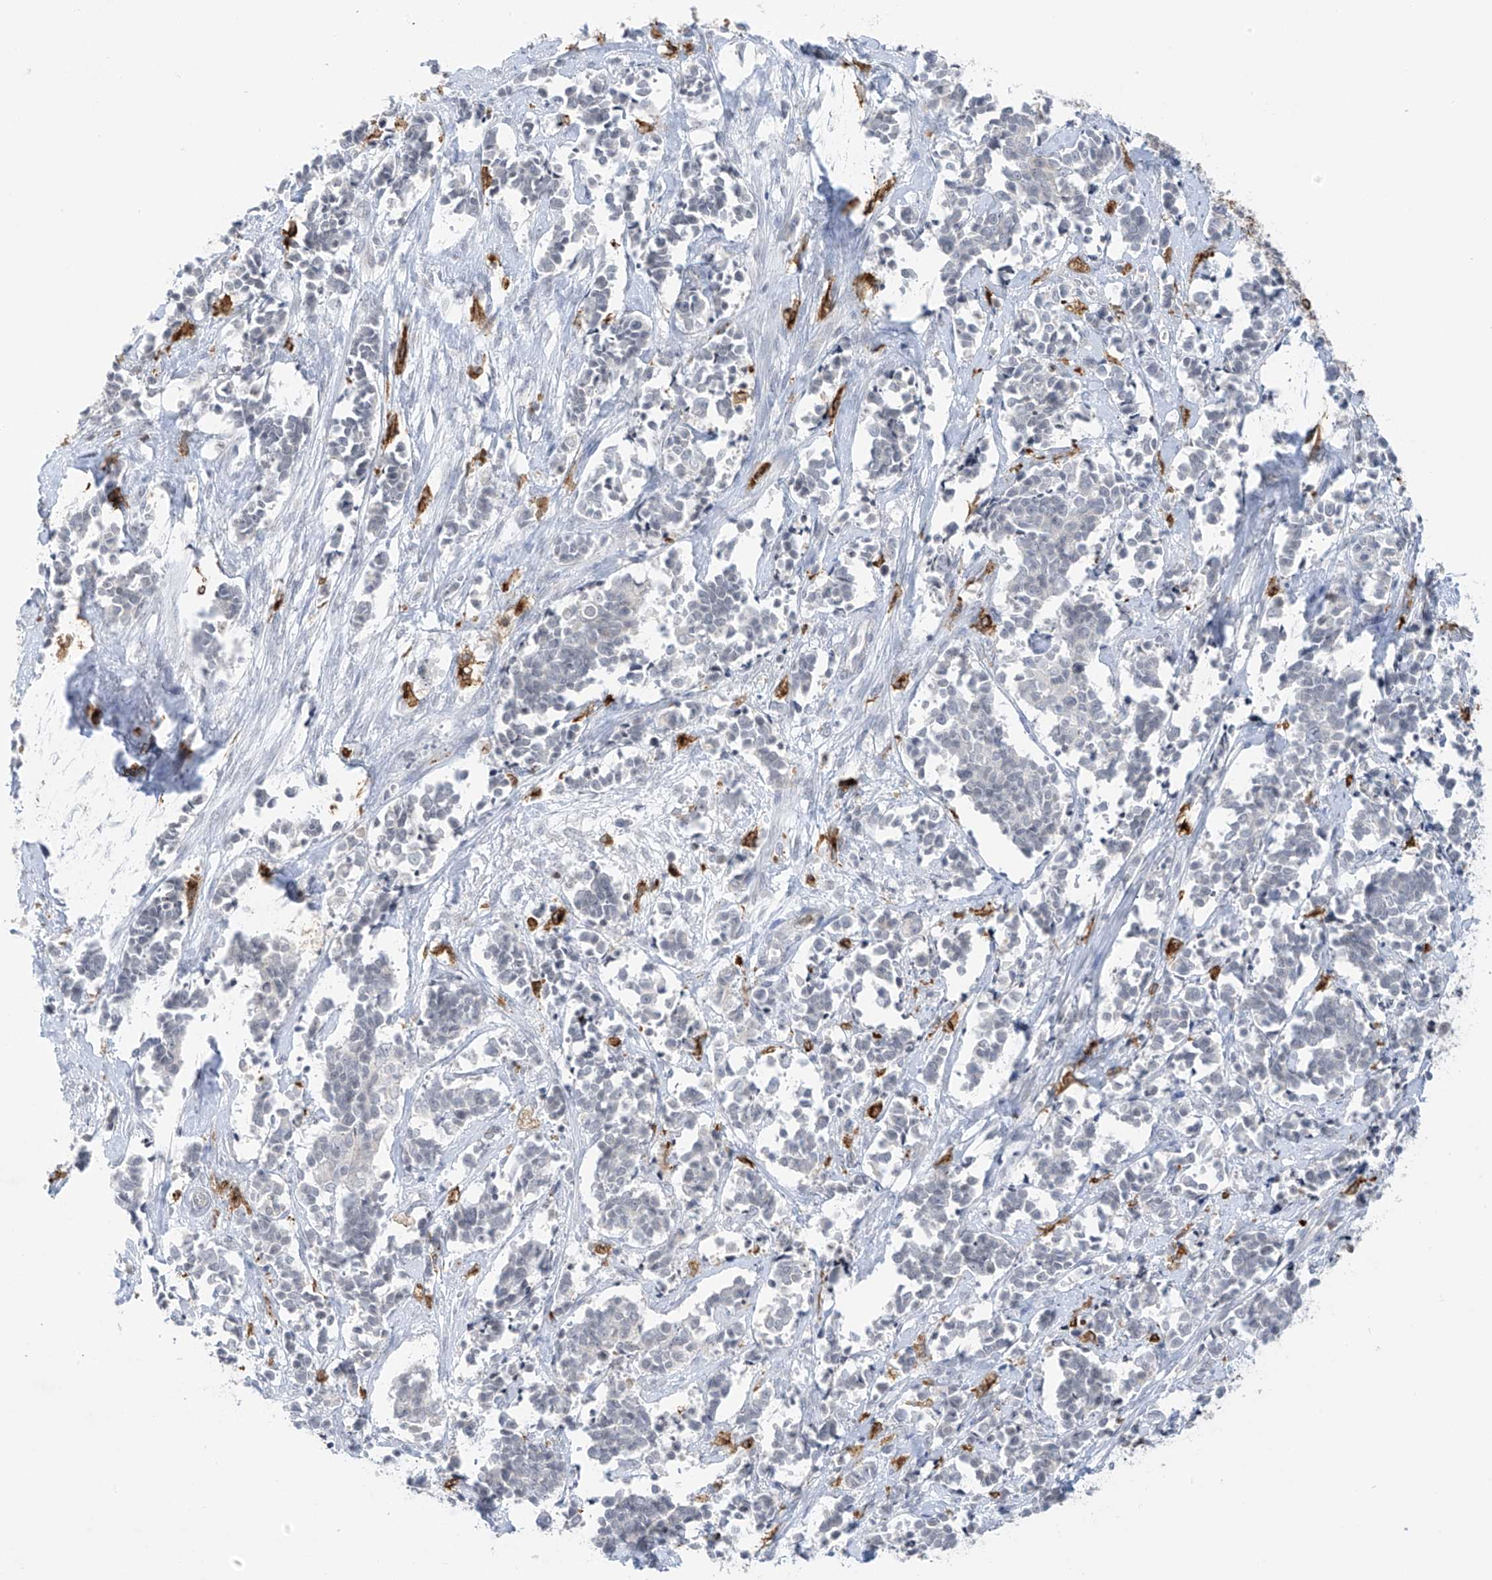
{"staining": {"intensity": "negative", "quantity": "none", "location": "none"}, "tissue": "cervical cancer", "cell_type": "Tumor cells", "image_type": "cancer", "snomed": [{"axis": "morphology", "description": "Squamous cell carcinoma, NOS"}, {"axis": "topography", "description": "Cervix"}], "caption": "Cervical squamous cell carcinoma stained for a protein using IHC shows no staining tumor cells.", "gene": "TBXAS1", "patient": {"sex": "female", "age": 35}}